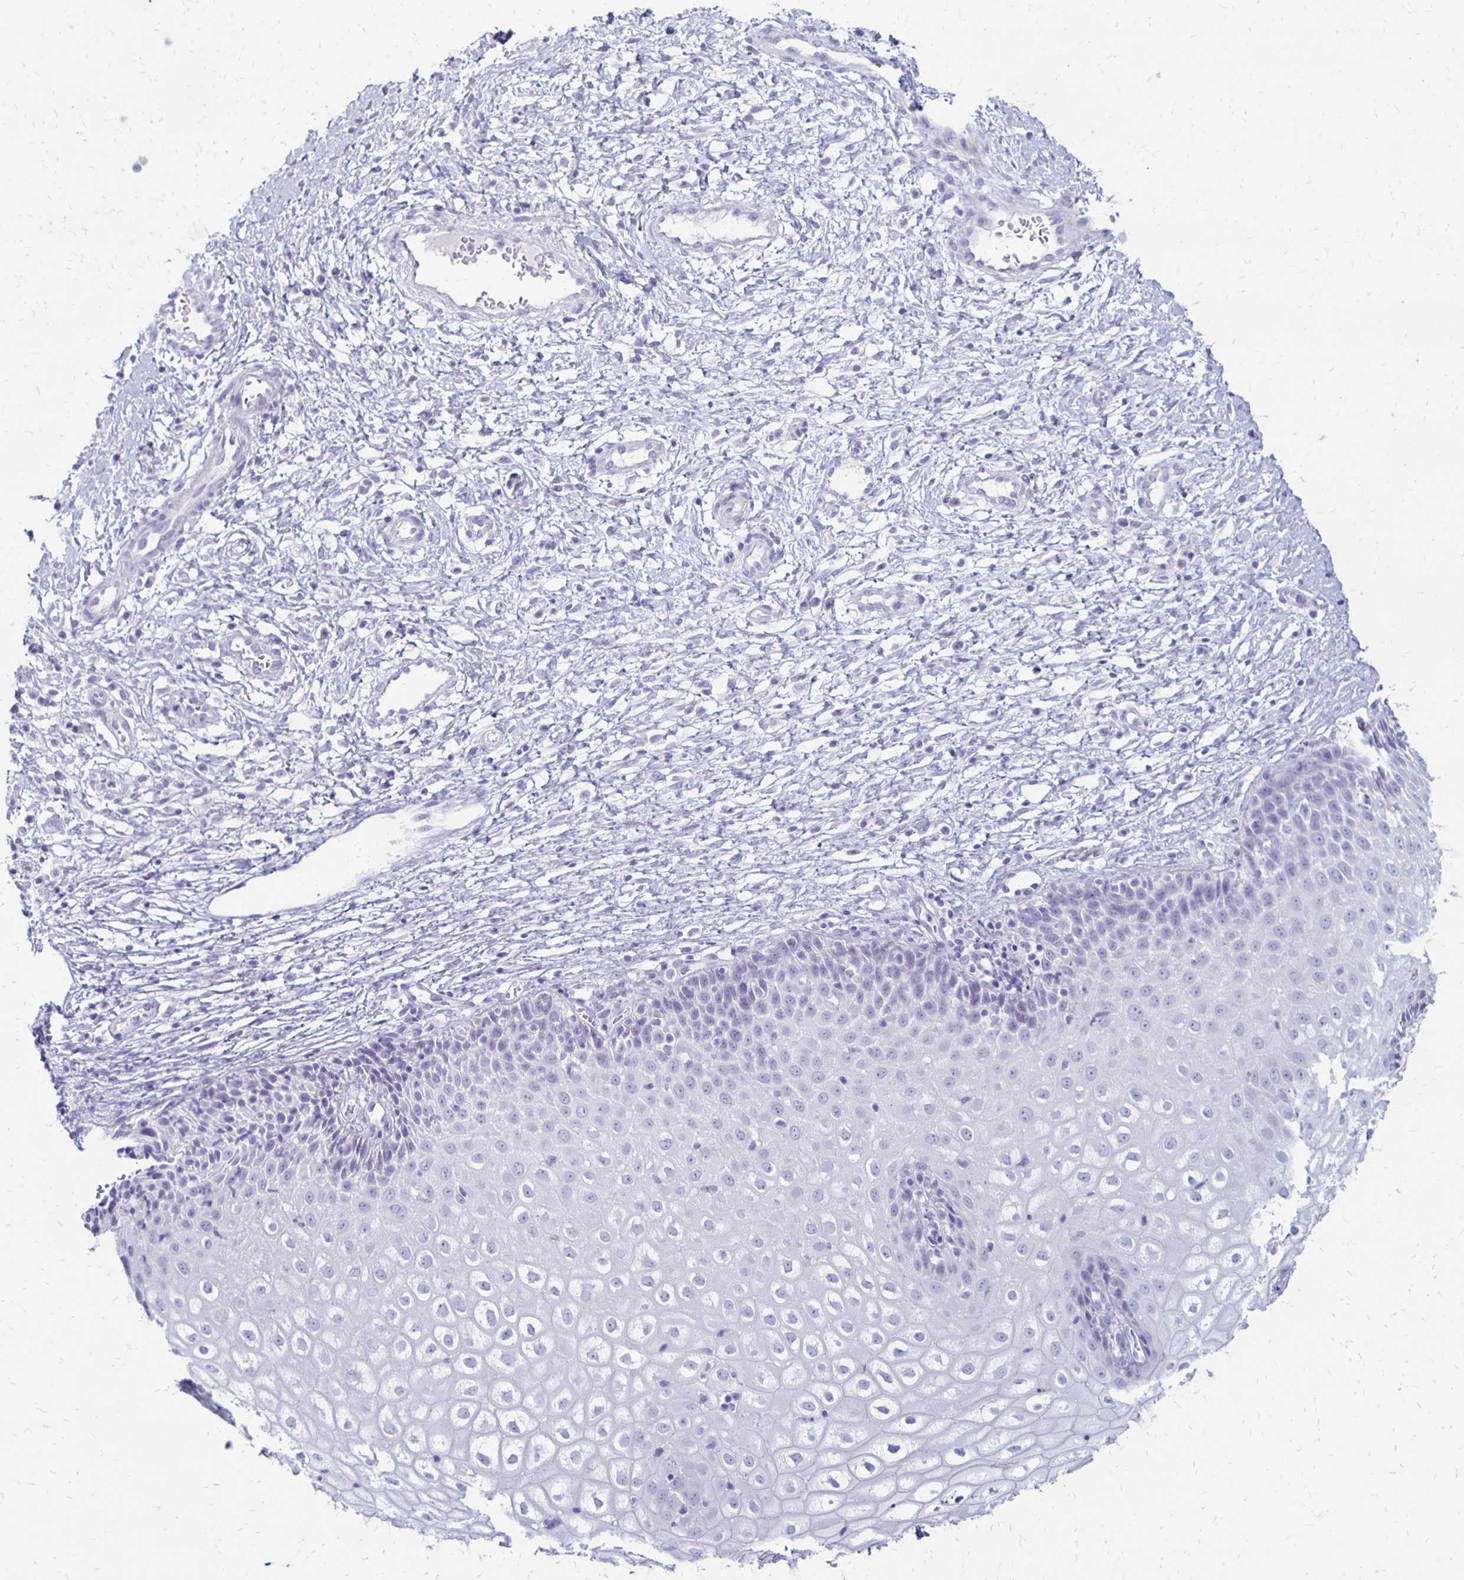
{"staining": {"intensity": "negative", "quantity": "none", "location": "none"}, "tissue": "cervix", "cell_type": "Glandular cells", "image_type": "normal", "snomed": [{"axis": "morphology", "description": "Normal tissue, NOS"}, {"axis": "topography", "description": "Cervix"}], "caption": "High power microscopy histopathology image of an immunohistochemistry (IHC) photomicrograph of benign cervix, revealing no significant staining in glandular cells. Brightfield microscopy of immunohistochemistry (IHC) stained with DAB (brown) and hematoxylin (blue), captured at high magnification.", "gene": "RYR1", "patient": {"sex": "female", "age": 36}}